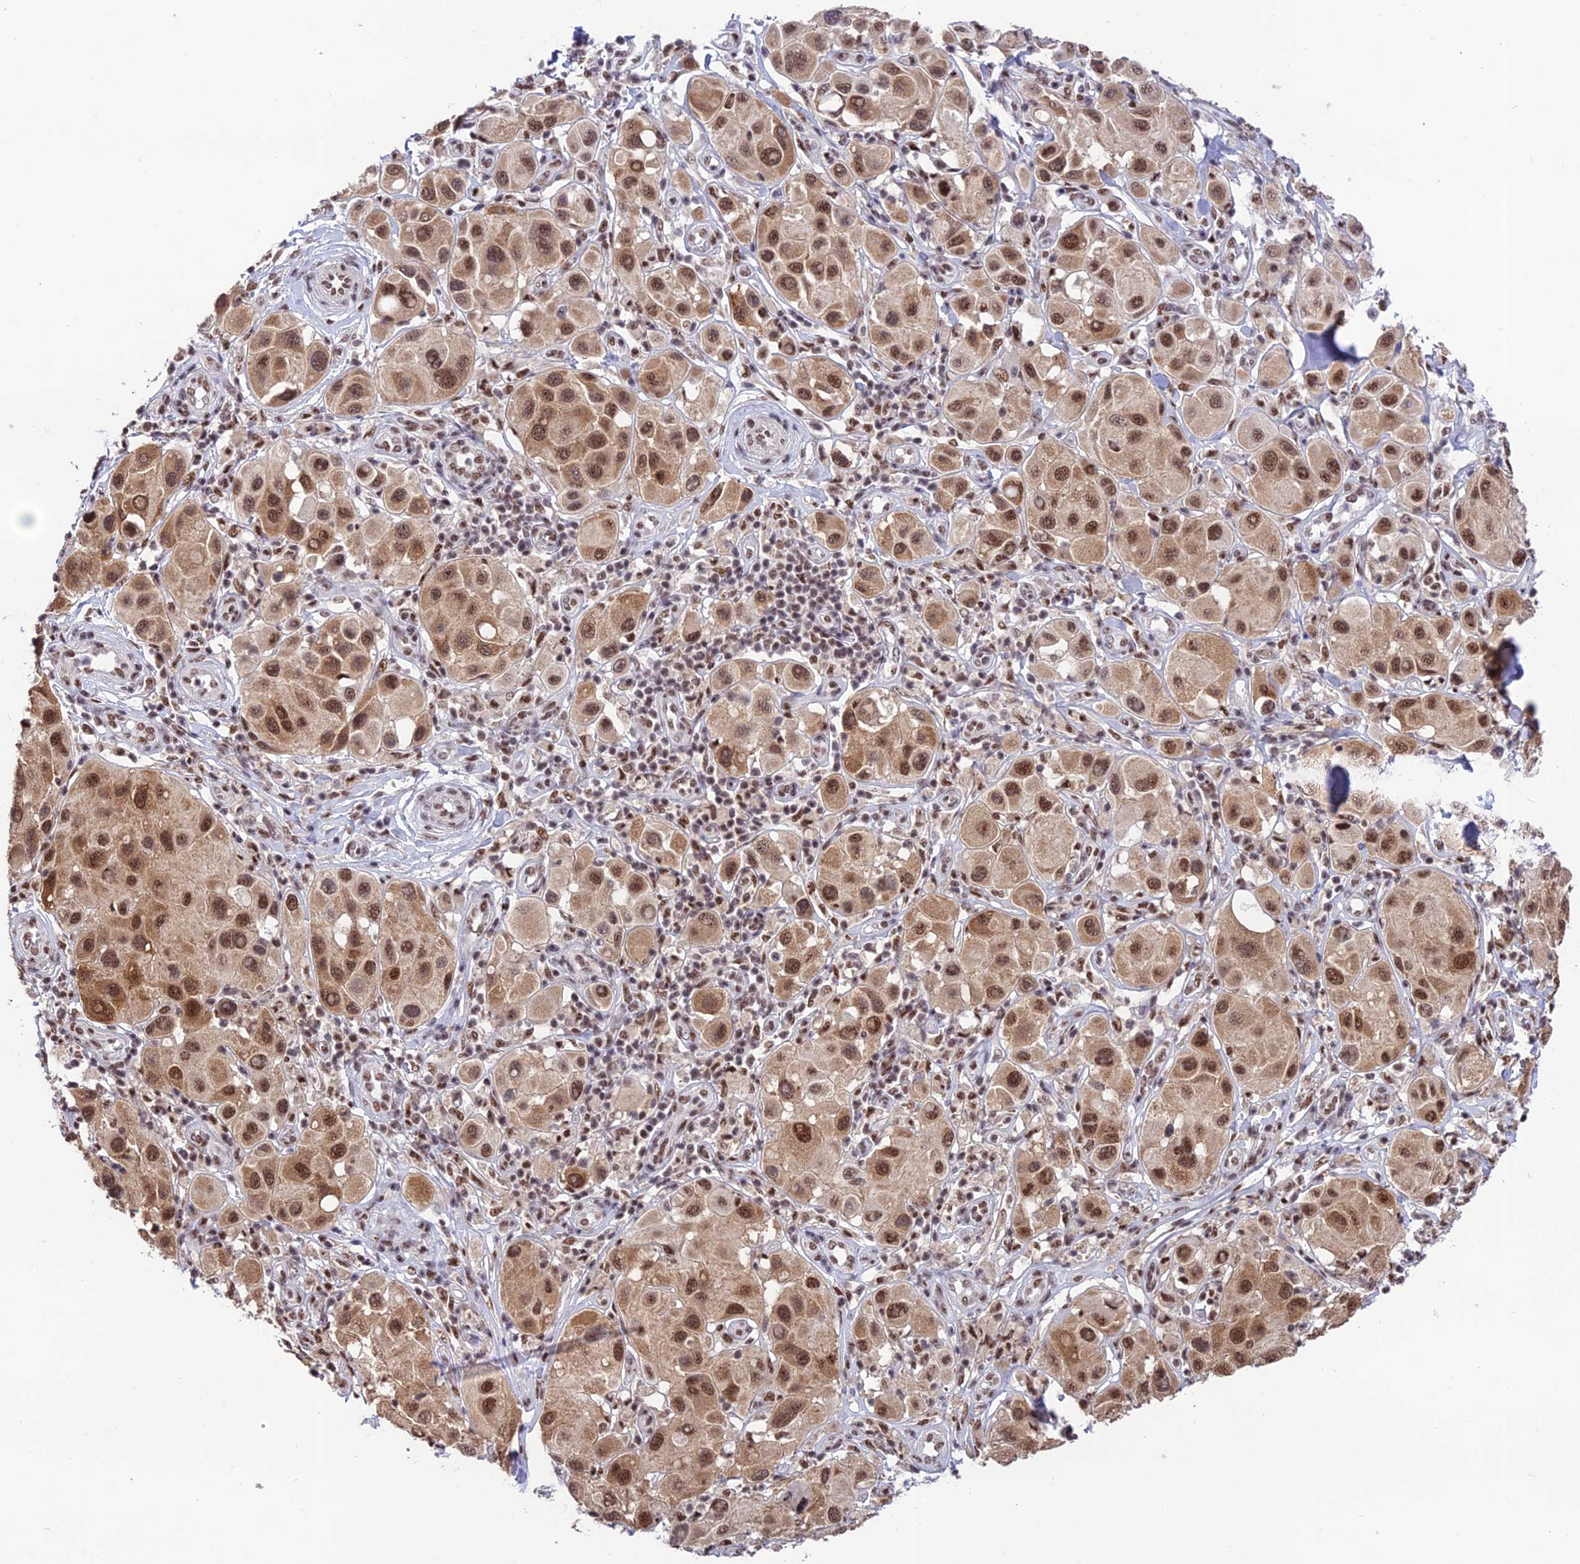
{"staining": {"intensity": "moderate", "quantity": ">75%", "location": "cytoplasmic/membranous,nuclear"}, "tissue": "melanoma", "cell_type": "Tumor cells", "image_type": "cancer", "snomed": [{"axis": "morphology", "description": "Malignant melanoma, Metastatic site"}, {"axis": "topography", "description": "Skin"}], "caption": "Malignant melanoma (metastatic site) stained with a brown dye shows moderate cytoplasmic/membranous and nuclear positive staining in about >75% of tumor cells.", "gene": "THOC7", "patient": {"sex": "male", "age": 41}}